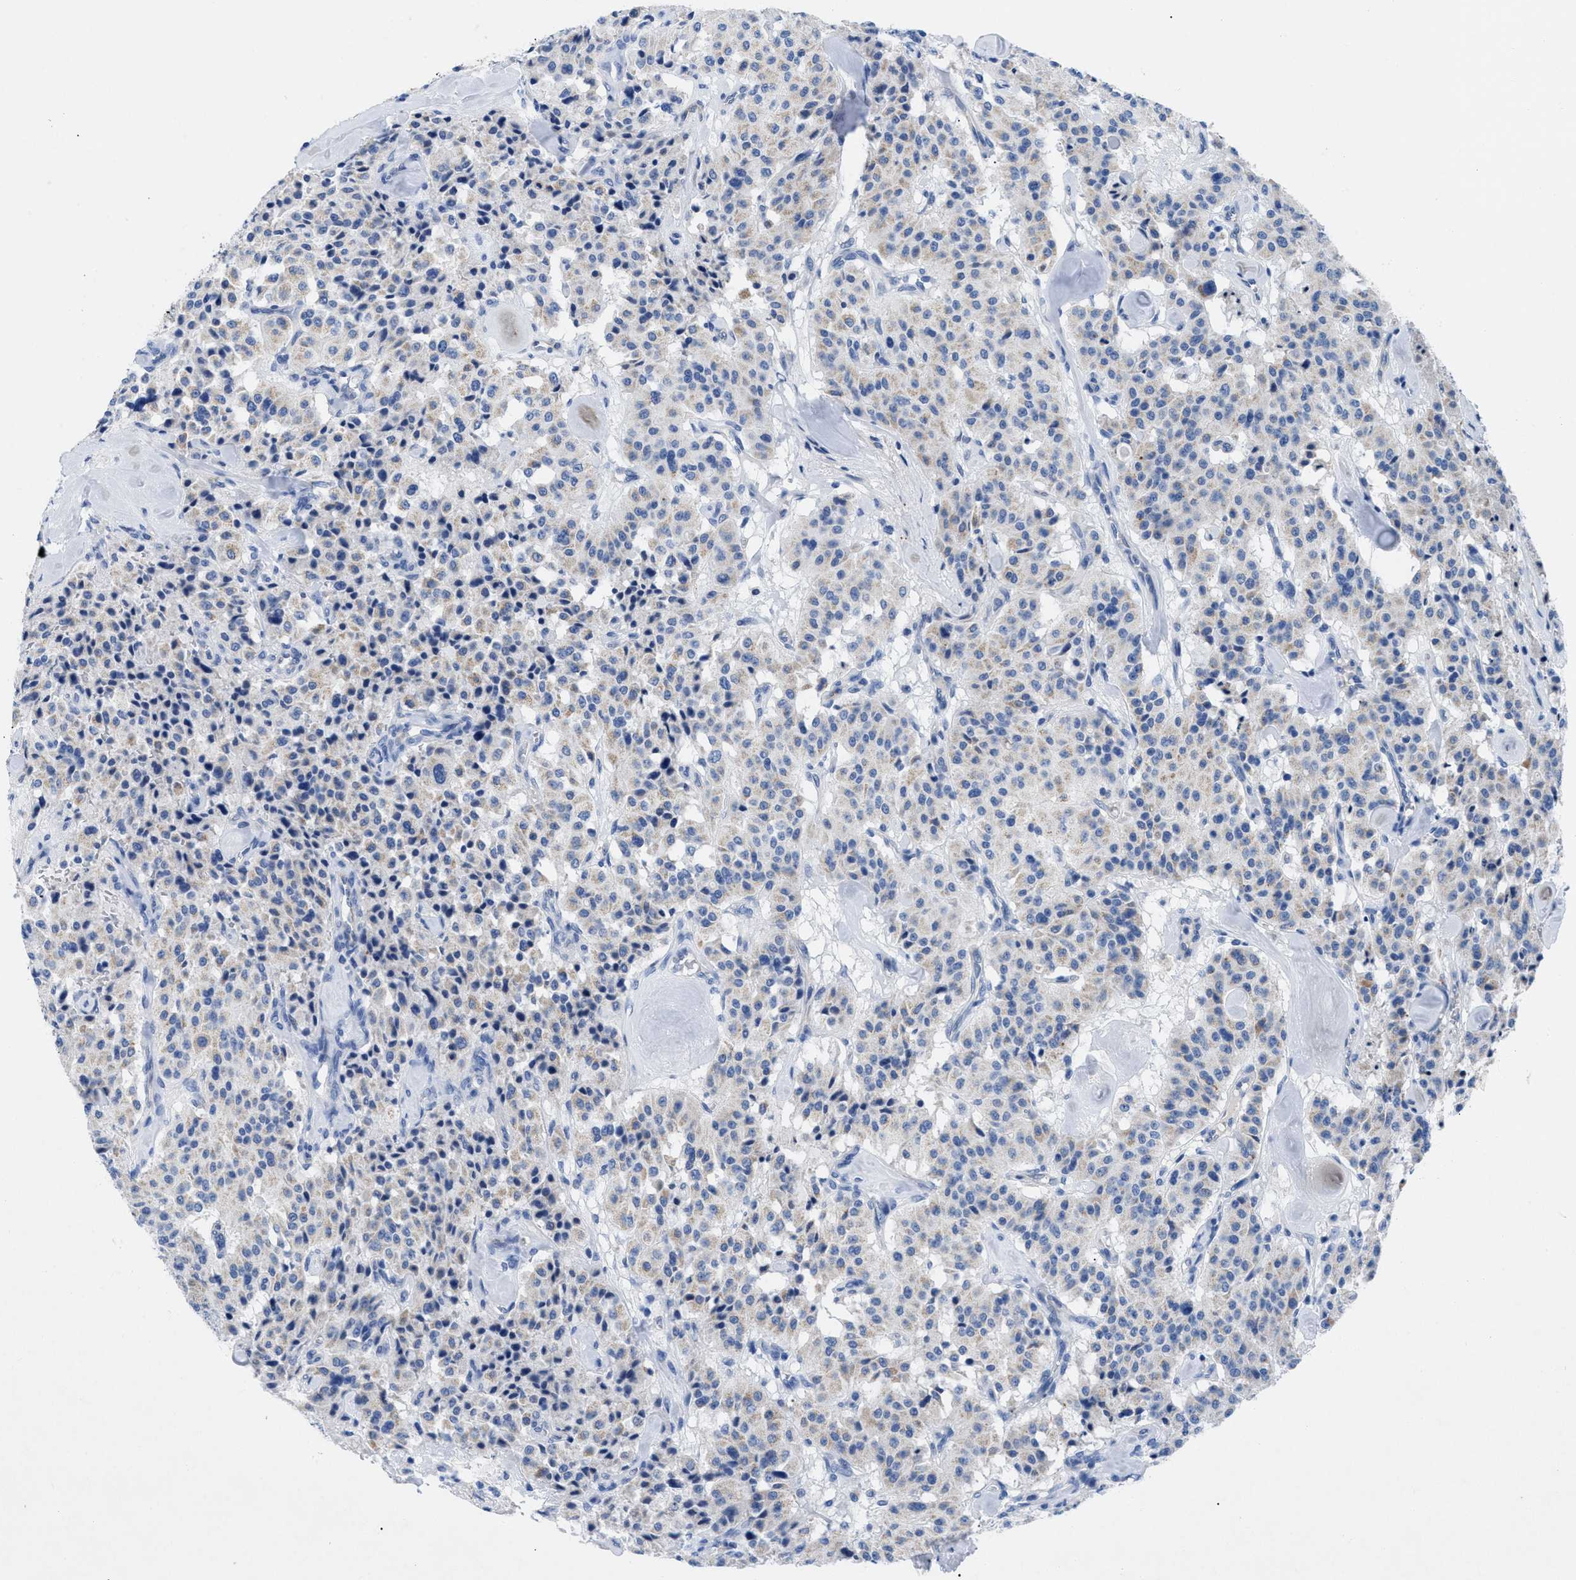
{"staining": {"intensity": "weak", "quantity": "<25%", "location": "cytoplasmic/membranous"}, "tissue": "carcinoid", "cell_type": "Tumor cells", "image_type": "cancer", "snomed": [{"axis": "morphology", "description": "Carcinoid, malignant, NOS"}, {"axis": "topography", "description": "Lung"}], "caption": "Immunohistochemistry (IHC) photomicrograph of neoplastic tissue: human carcinoid stained with DAB exhibits no significant protein staining in tumor cells.", "gene": "TMEM68", "patient": {"sex": "male", "age": 30}}